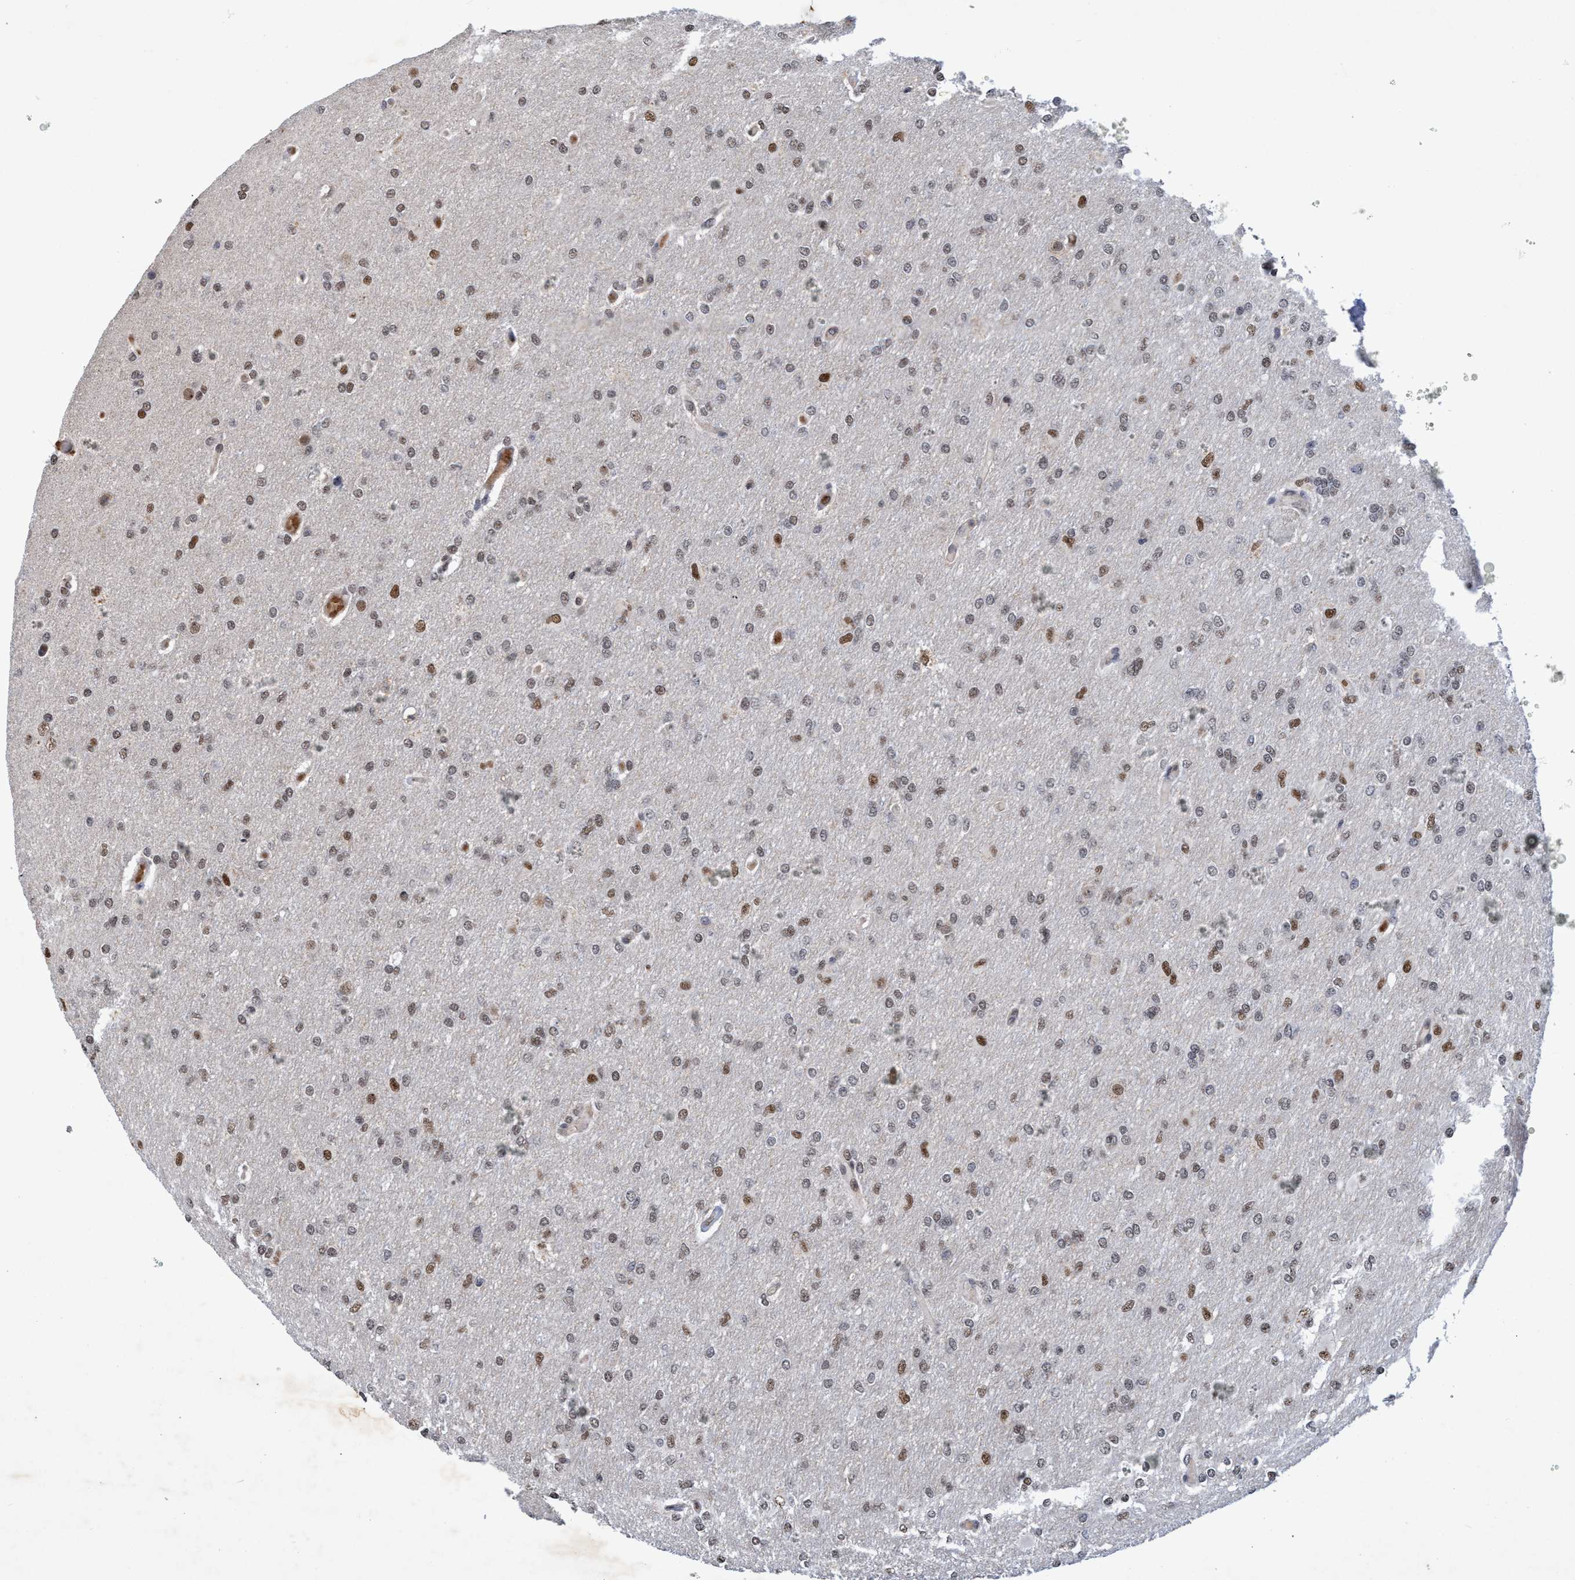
{"staining": {"intensity": "weak", "quantity": "25%-75%", "location": "nuclear"}, "tissue": "glioma", "cell_type": "Tumor cells", "image_type": "cancer", "snomed": [{"axis": "morphology", "description": "Glioma, malignant, High grade"}, {"axis": "topography", "description": "Cerebral cortex"}], "caption": "DAB (3,3'-diaminobenzidine) immunohistochemical staining of human malignant high-grade glioma exhibits weak nuclear protein expression in approximately 25%-75% of tumor cells.", "gene": "GTF2F1", "patient": {"sex": "female", "age": 36}}